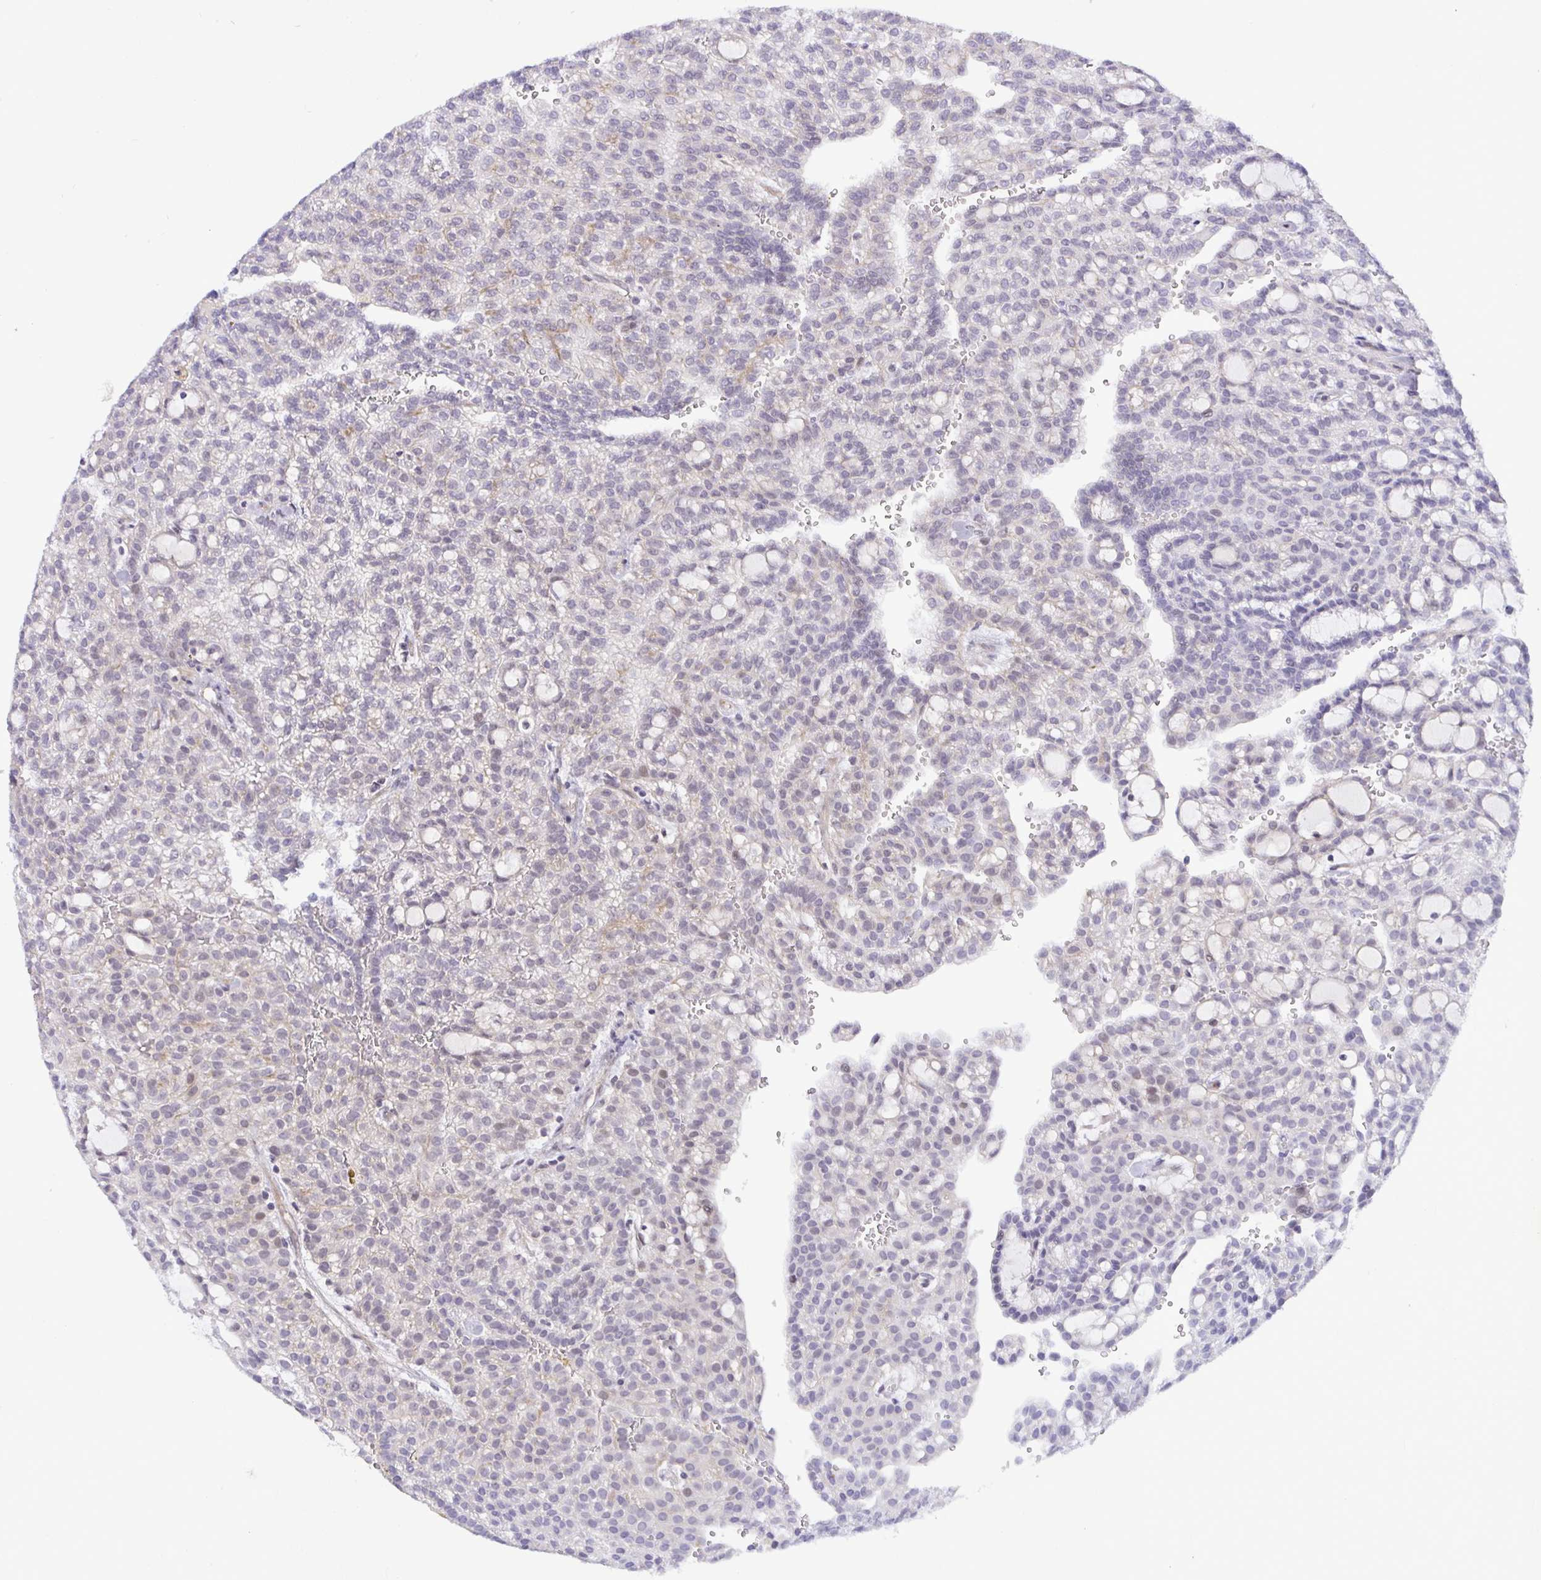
{"staining": {"intensity": "negative", "quantity": "none", "location": "none"}, "tissue": "renal cancer", "cell_type": "Tumor cells", "image_type": "cancer", "snomed": [{"axis": "morphology", "description": "Adenocarcinoma, NOS"}, {"axis": "topography", "description": "Kidney"}], "caption": "The micrograph reveals no significant expression in tumor cells of renal cancer (adenocarcinoma).", "gene": "NUP188", "patient": {"sex": "male", "age": 63}}